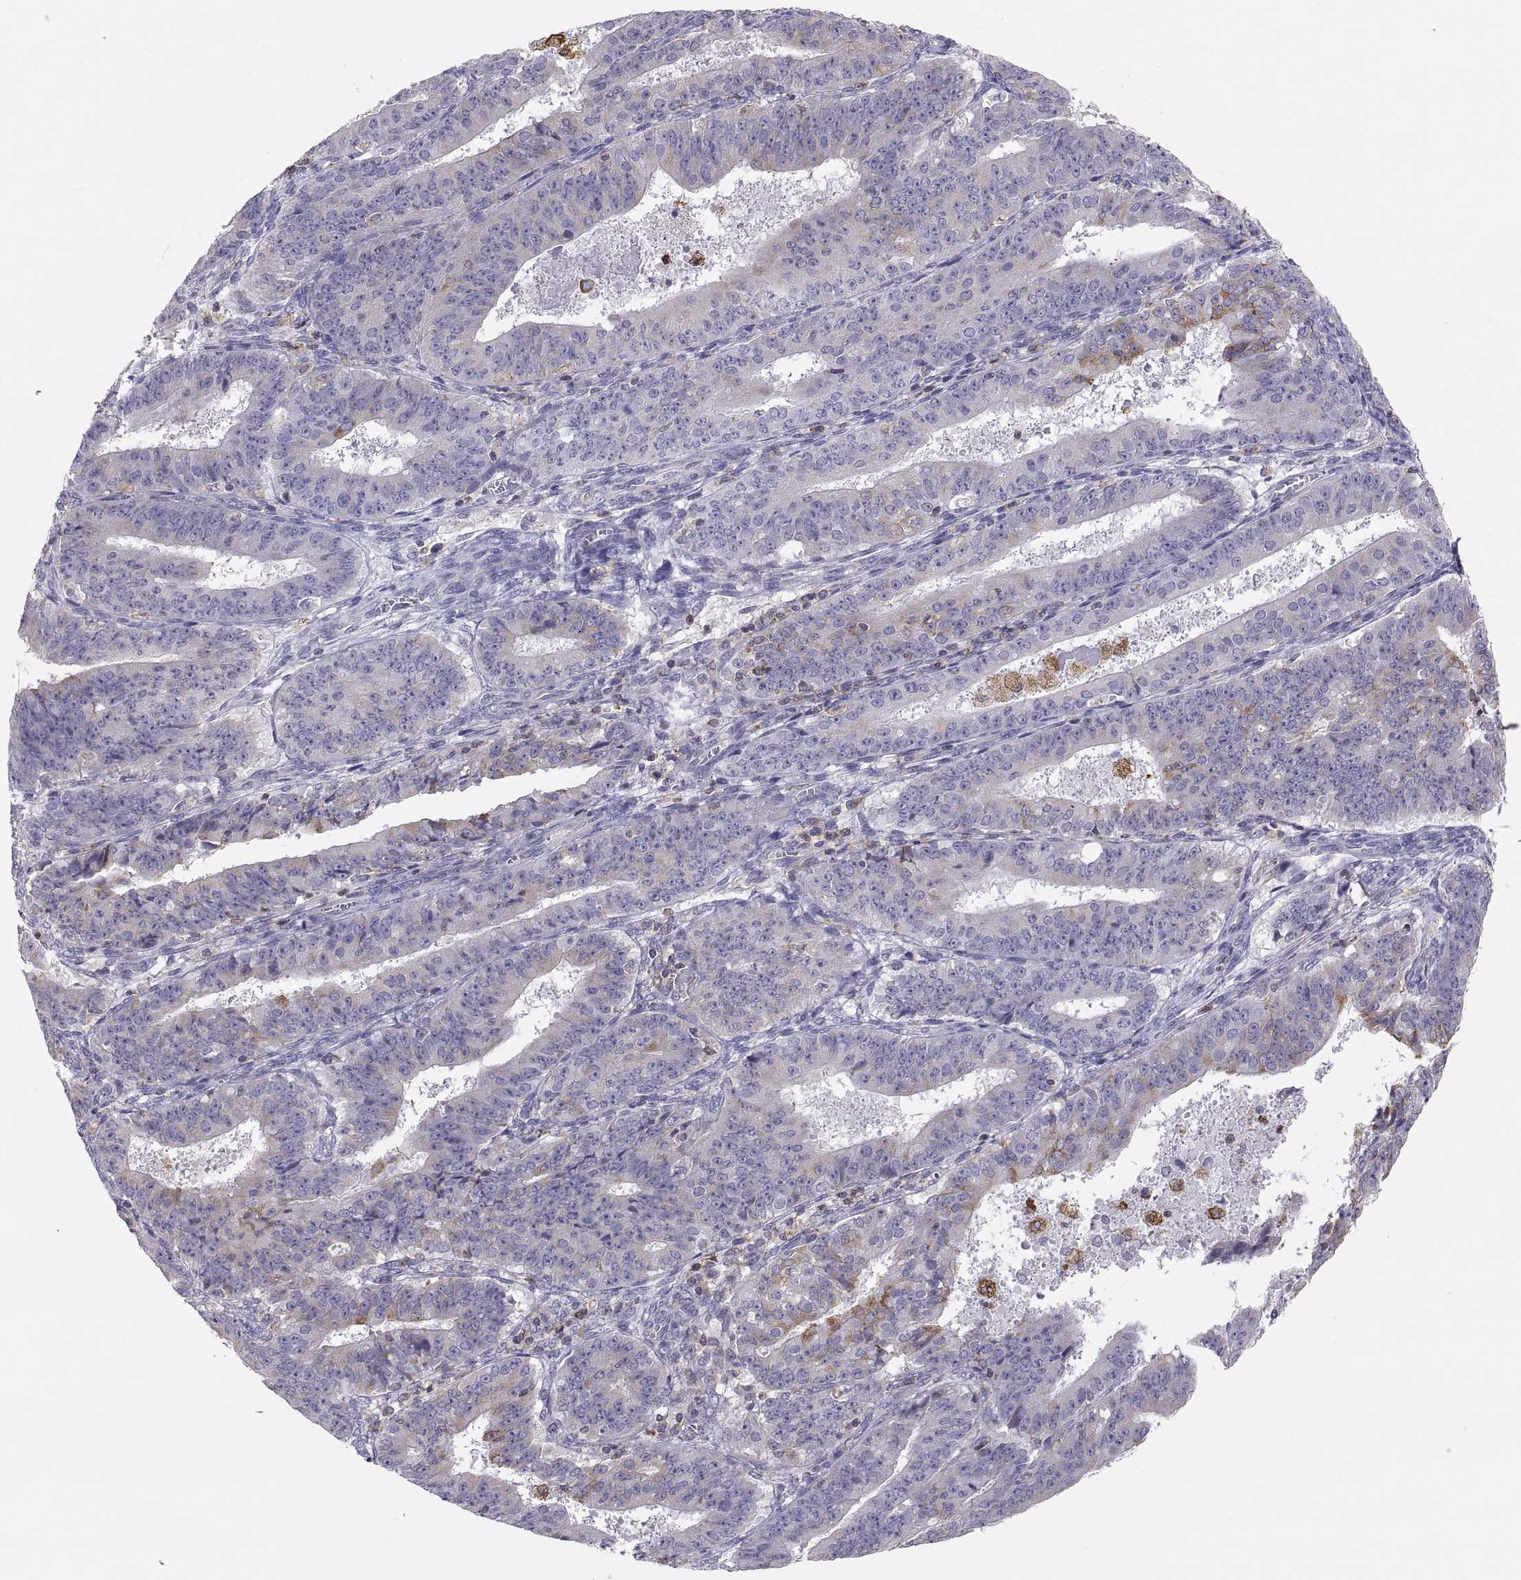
{"staining": {"intensity": "weak", "quantity": "<25%", "location": "cytoplasmic/membranous"}, "tissue": "ovarian cancer", "cell_type": "Tumor cells", "image_type": "cancer", "snomed": [{"axis": "morphology", "description": "Carcinoma, endometroid"}, {"axis": "topography", "description": "Ovary"}], "caption": "Micrograph shows no protein staining in tumor cells of ovarian cancer tissue. Brightfield microscopy of IHC stained with DAB (3,3'-diaminobenzidine) (brown) and hematoxylin (blue), captured at high magnification.", "gene": "ERO1A", "patient": {"sex": "female", "age": 42}}